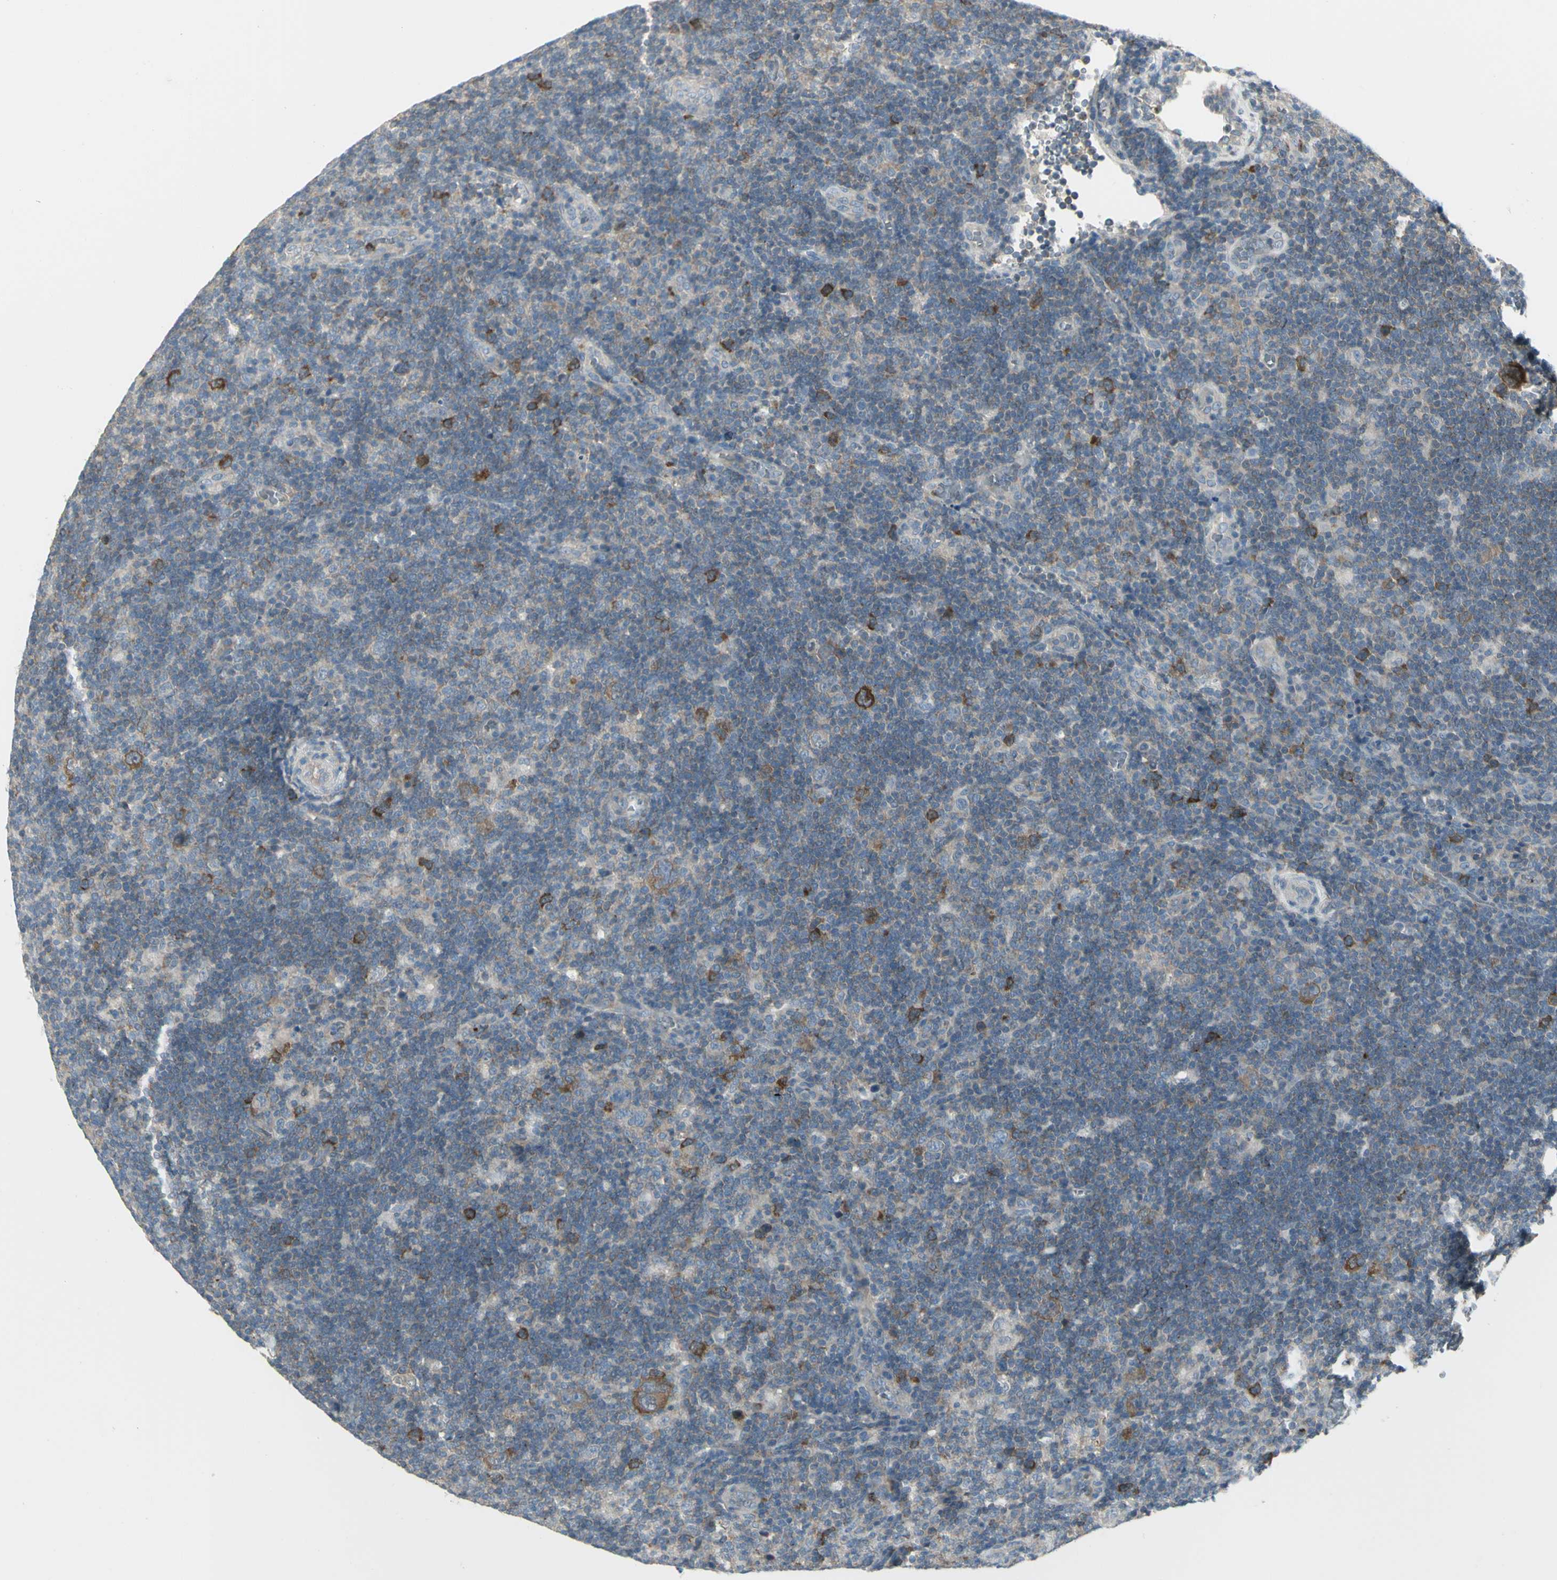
{"staining": {"intensity": "strong", "quantity": ">75%", "location": "cytoplasmic/membranous"}, "tissue": "lymphoma", "cell_type": "Tumor cells", "image_type": "cancer", "snomed": [{"axis": "morphology", "description": "Hodgkin's disease, NOS"}, {"axis": "topography", "description": "Lymph node"}], "caption": "A brown stain shows strong cytoplasmic/membranous expression of a protein in lymphoma tumor cells.", "gene": "CCNB2", "patient": {"sex": "female", "age": 57}}